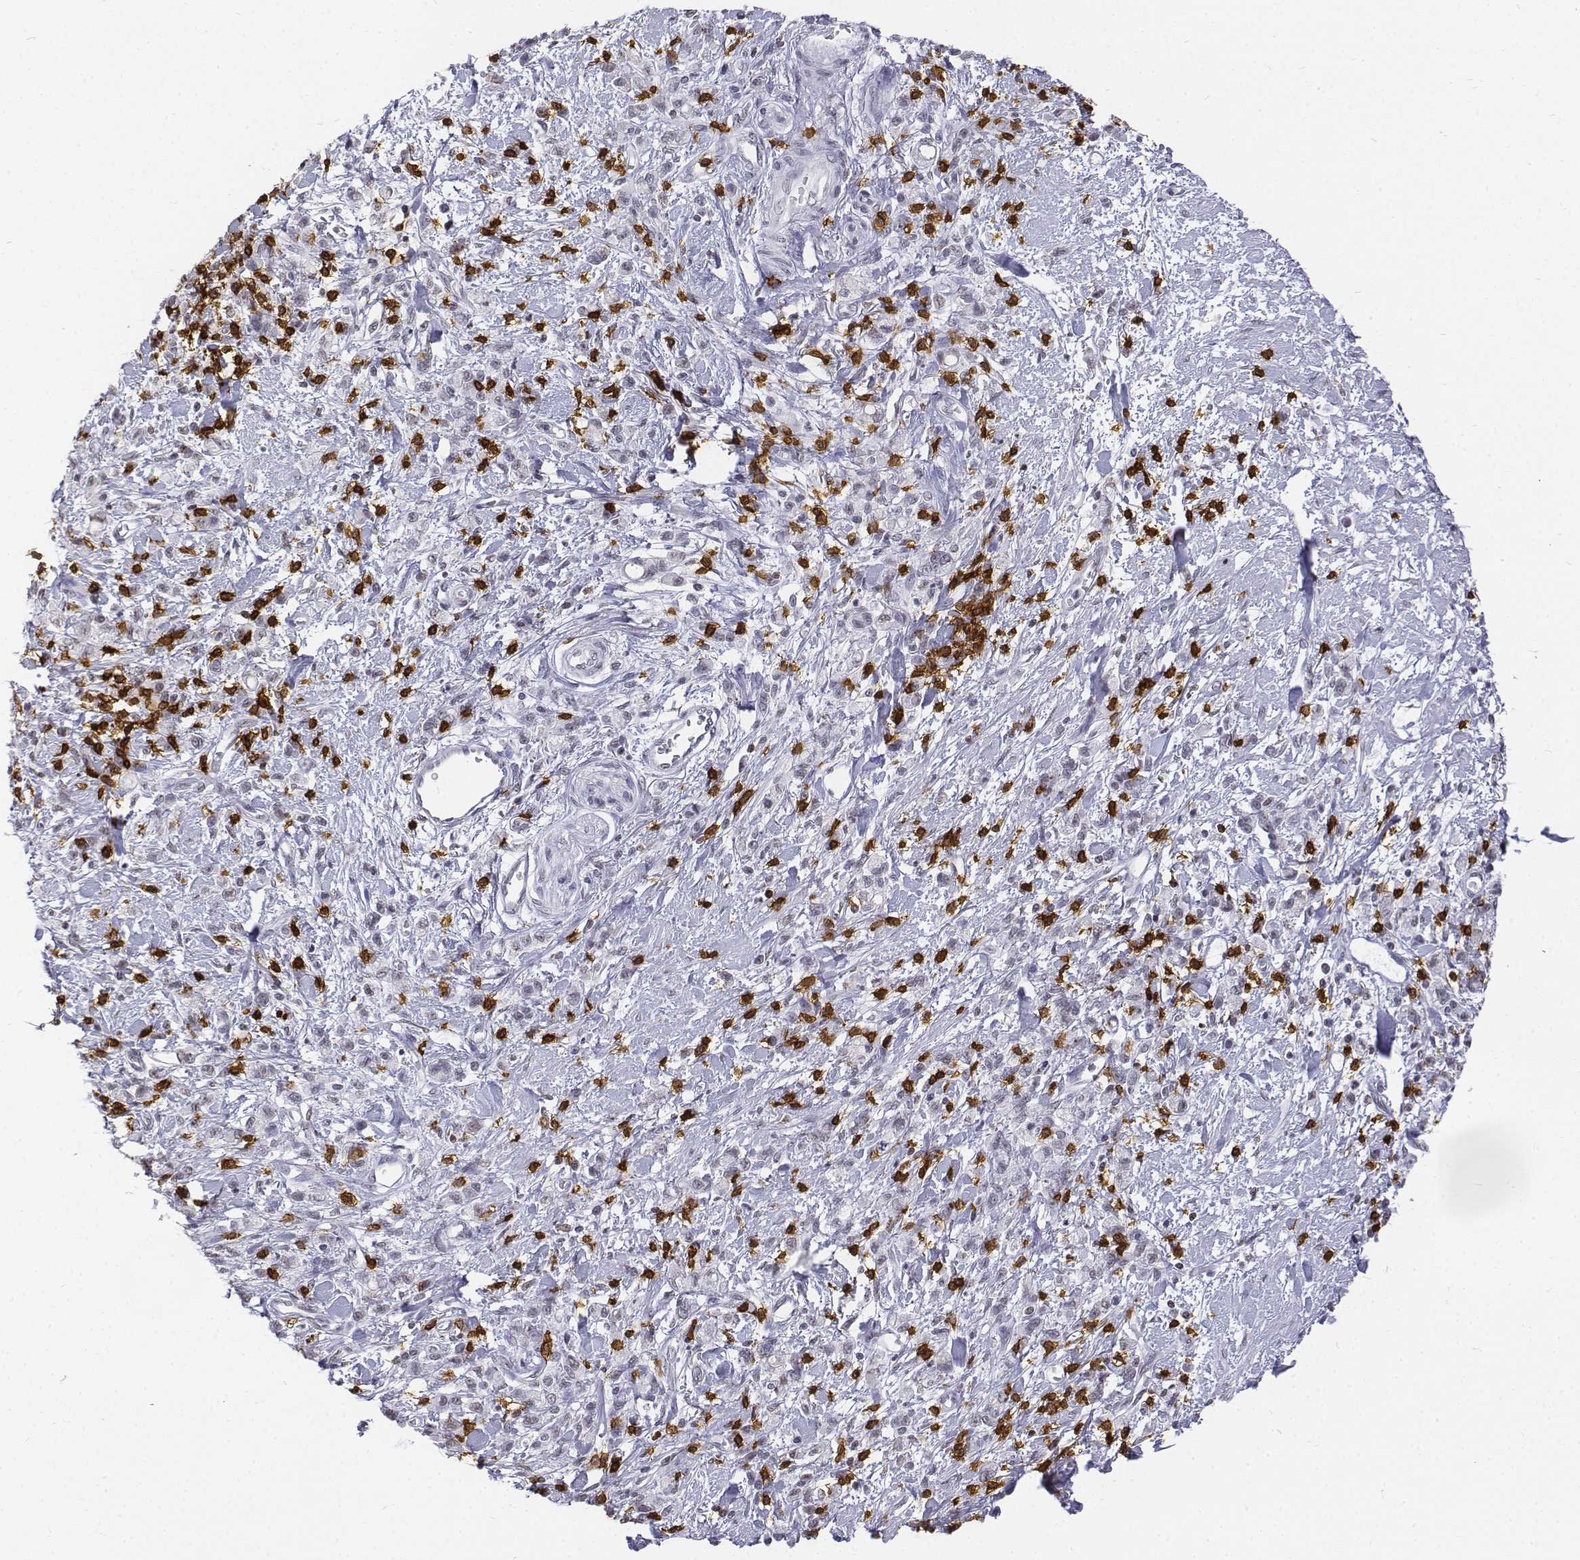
{"staining": {"intensity": "negative", "quantity": "none", "location": "none"}, "tissue": "stomach cancer", "cell_type": "Tumor cells", "image_type": "cancer", "snomed": [{"axis": "morphology", "description": "Adenocarcinoma, NOS"}, {"axis": "topography", "description": "Stomach"}], "caption": "Immunohistochemistry histopathology image of stomach adenocarcinoma stained for a protein (brown), which exhibits no staining in tumor cells.", "gene": "CD3E", "patient": {"sex": "male", "age": 77}}